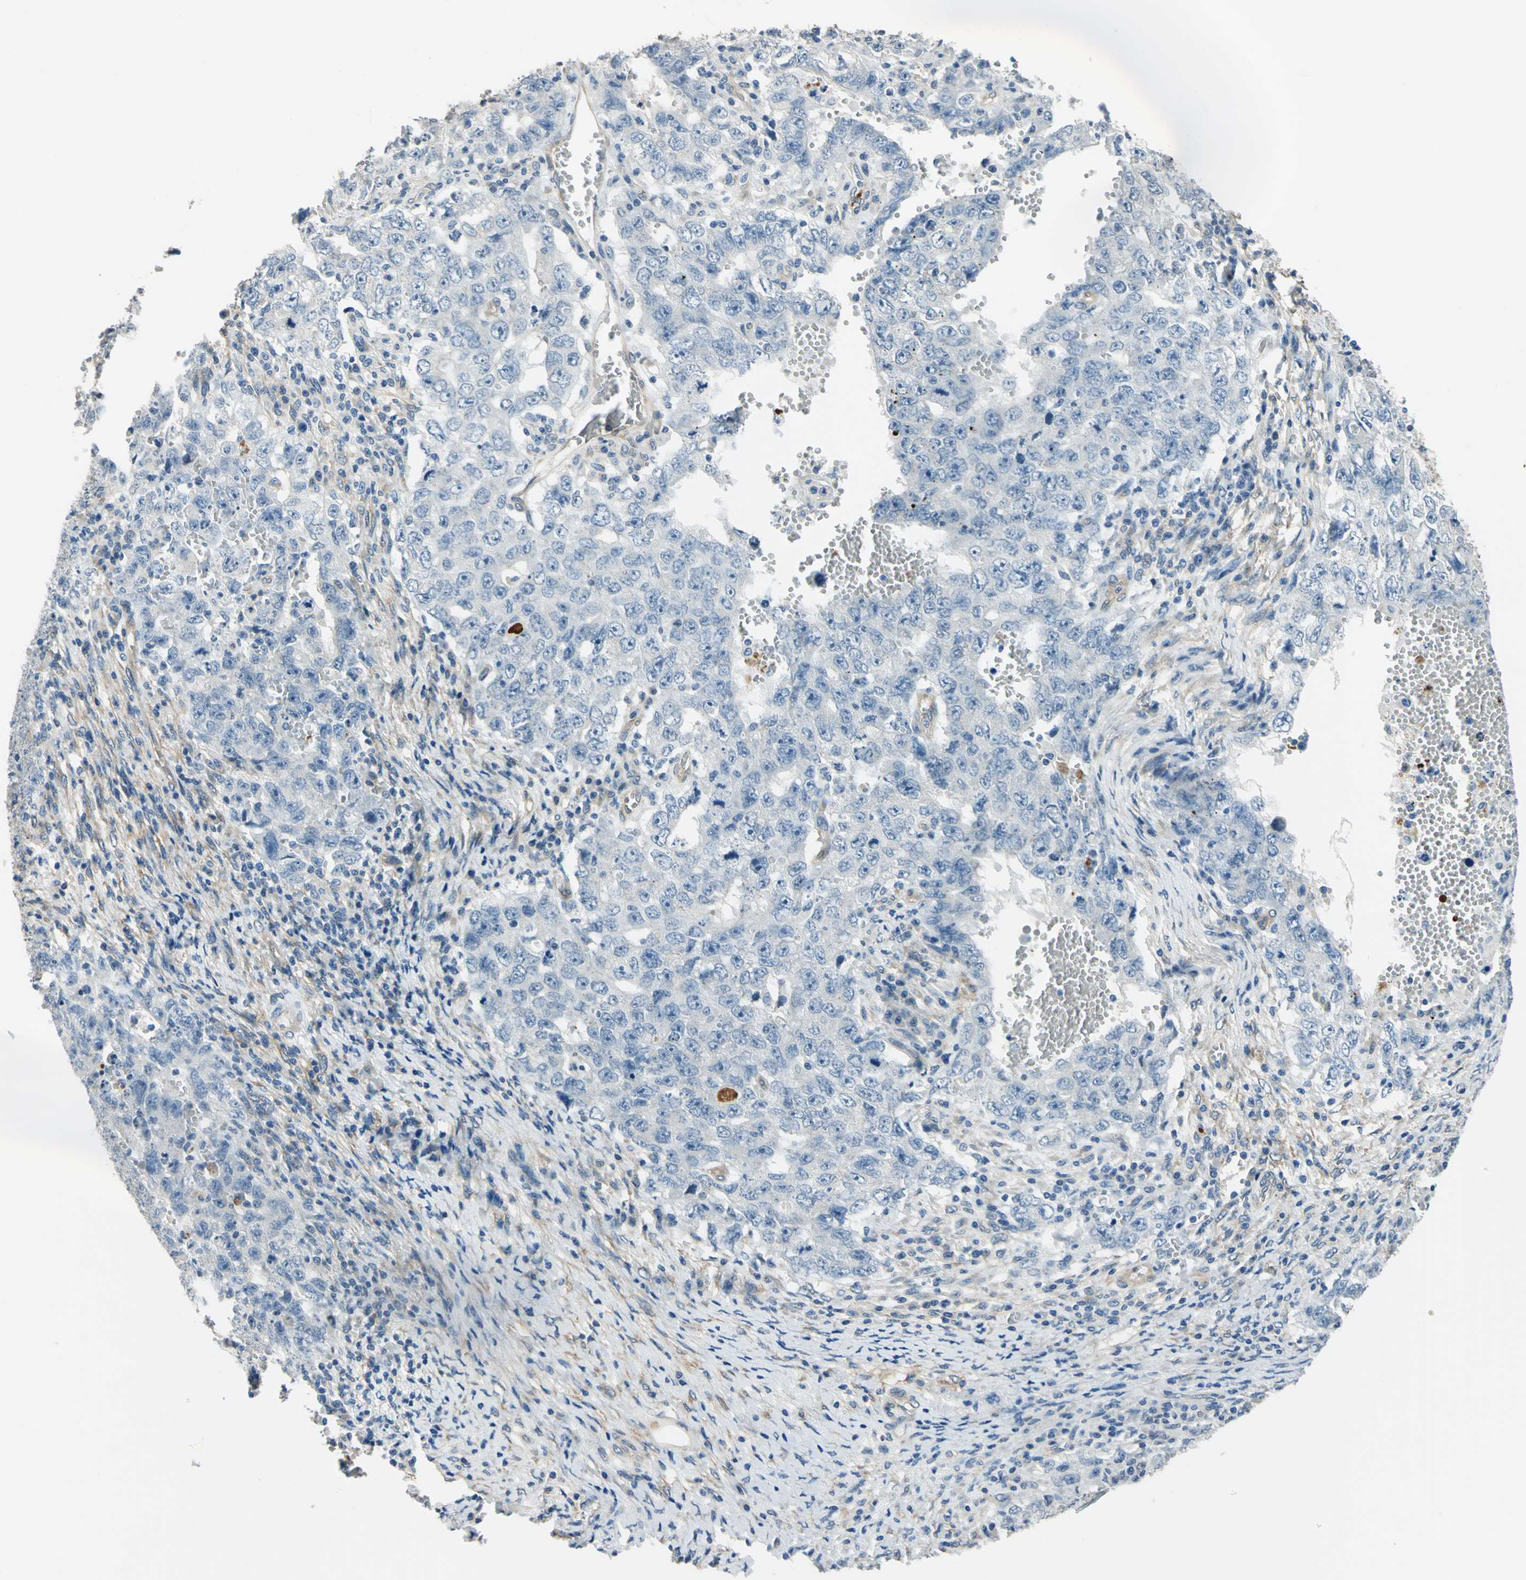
{"staining": {"intensity": "negative", "quantity": "none", "location": "none"}, "tissue": "testis cancer", "cell_type": "Tumor cells", "image_type": "cancer", "snomed": [{"axis": "morphology", "description": "Carcinoma, Embryonal, NOS"}, {"axis": "topography", "description": "Testis"}], "caption": "High magnification brightfield microscopy of testis embryonal carcinoma stained with DAB (brown) and counterstained with hematoxylin (blue): tumor cells show no significant positivity. (DAB (3,3'-diaminobenzidine) IHC with hematoxylin counter stain).", "gene": "CDC42EP1", "patient": {"sex": "male", "age": 26}}